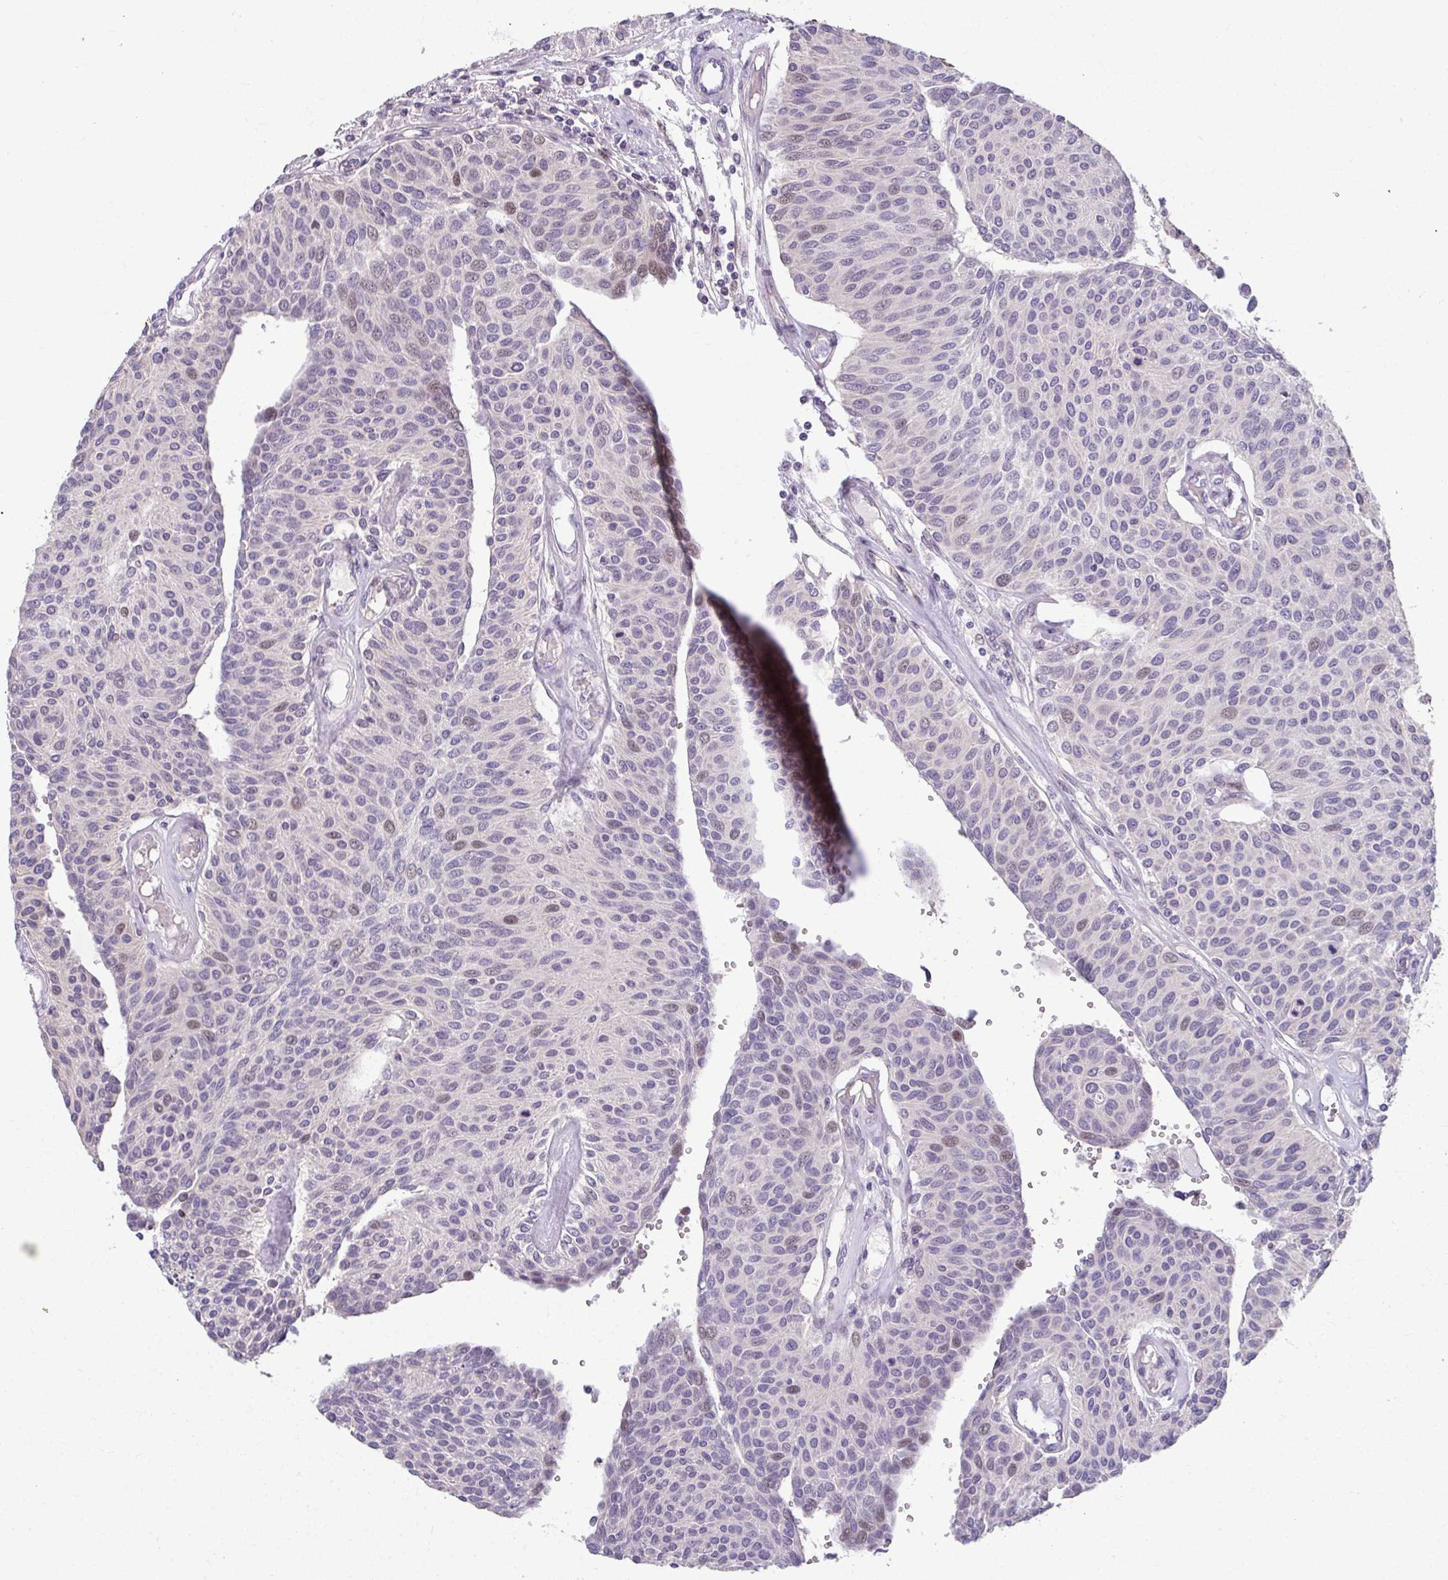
{"staining": {"intensity": "negative", "quantity": "none", "location": "none"}, "tissue": "urothelial cancer", "cell_type": "Tumor cells", "image_type": "cancer", "snomed": [{"axis": "morphology", "description": "Urothelial carcinoma, NOS"}, {"axis": "topography", "description": "Urinary bladder"}], "caption": "Immunohistochemistry of human transitional cell carcinoma displays no positivity in tumor cells.", "gene": "ODF1", "patient": {"sex": "male", "age": 55}}